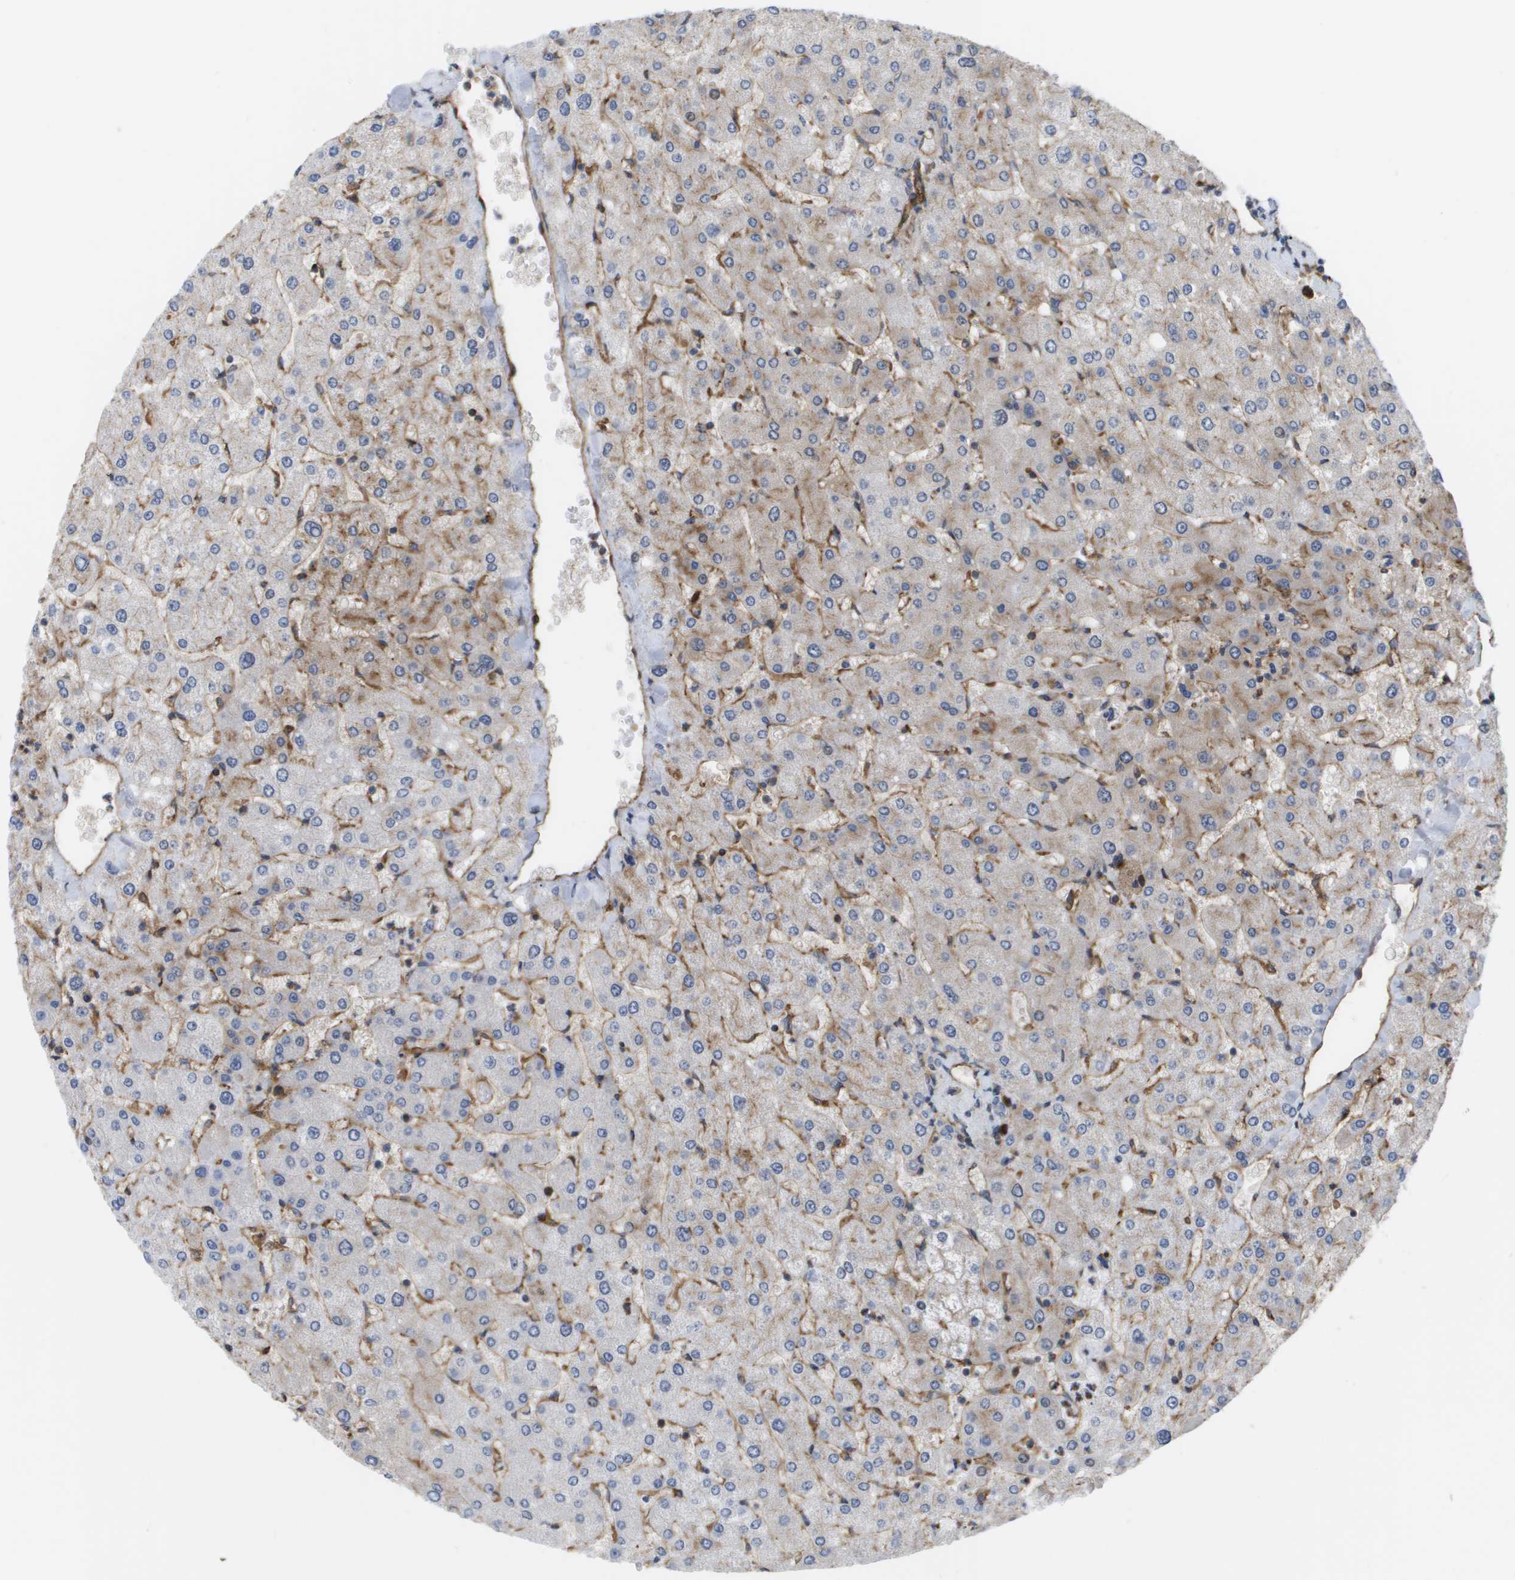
{"staining": {"intensity": "weak", "quantity": "25%-75%", "location": "cytoplasmic/membranous"}, "tissue": "liver", "cell_type": "Cholangiocytes", "image_type": "normal", "snomed": [{"axis": "morphology", "description": "Normal tissue, NOS"}, {"axis": "topography", "description": "Liver"}], "caption": "IHC image of benign liver stained for a protein (brown), which reveals low levels of weak cytoplasmic/membranous positivity in about 25%-75% of cholangiocytes.", "gene": "BST2", "patient": {"sex": "male", "age": 55}}